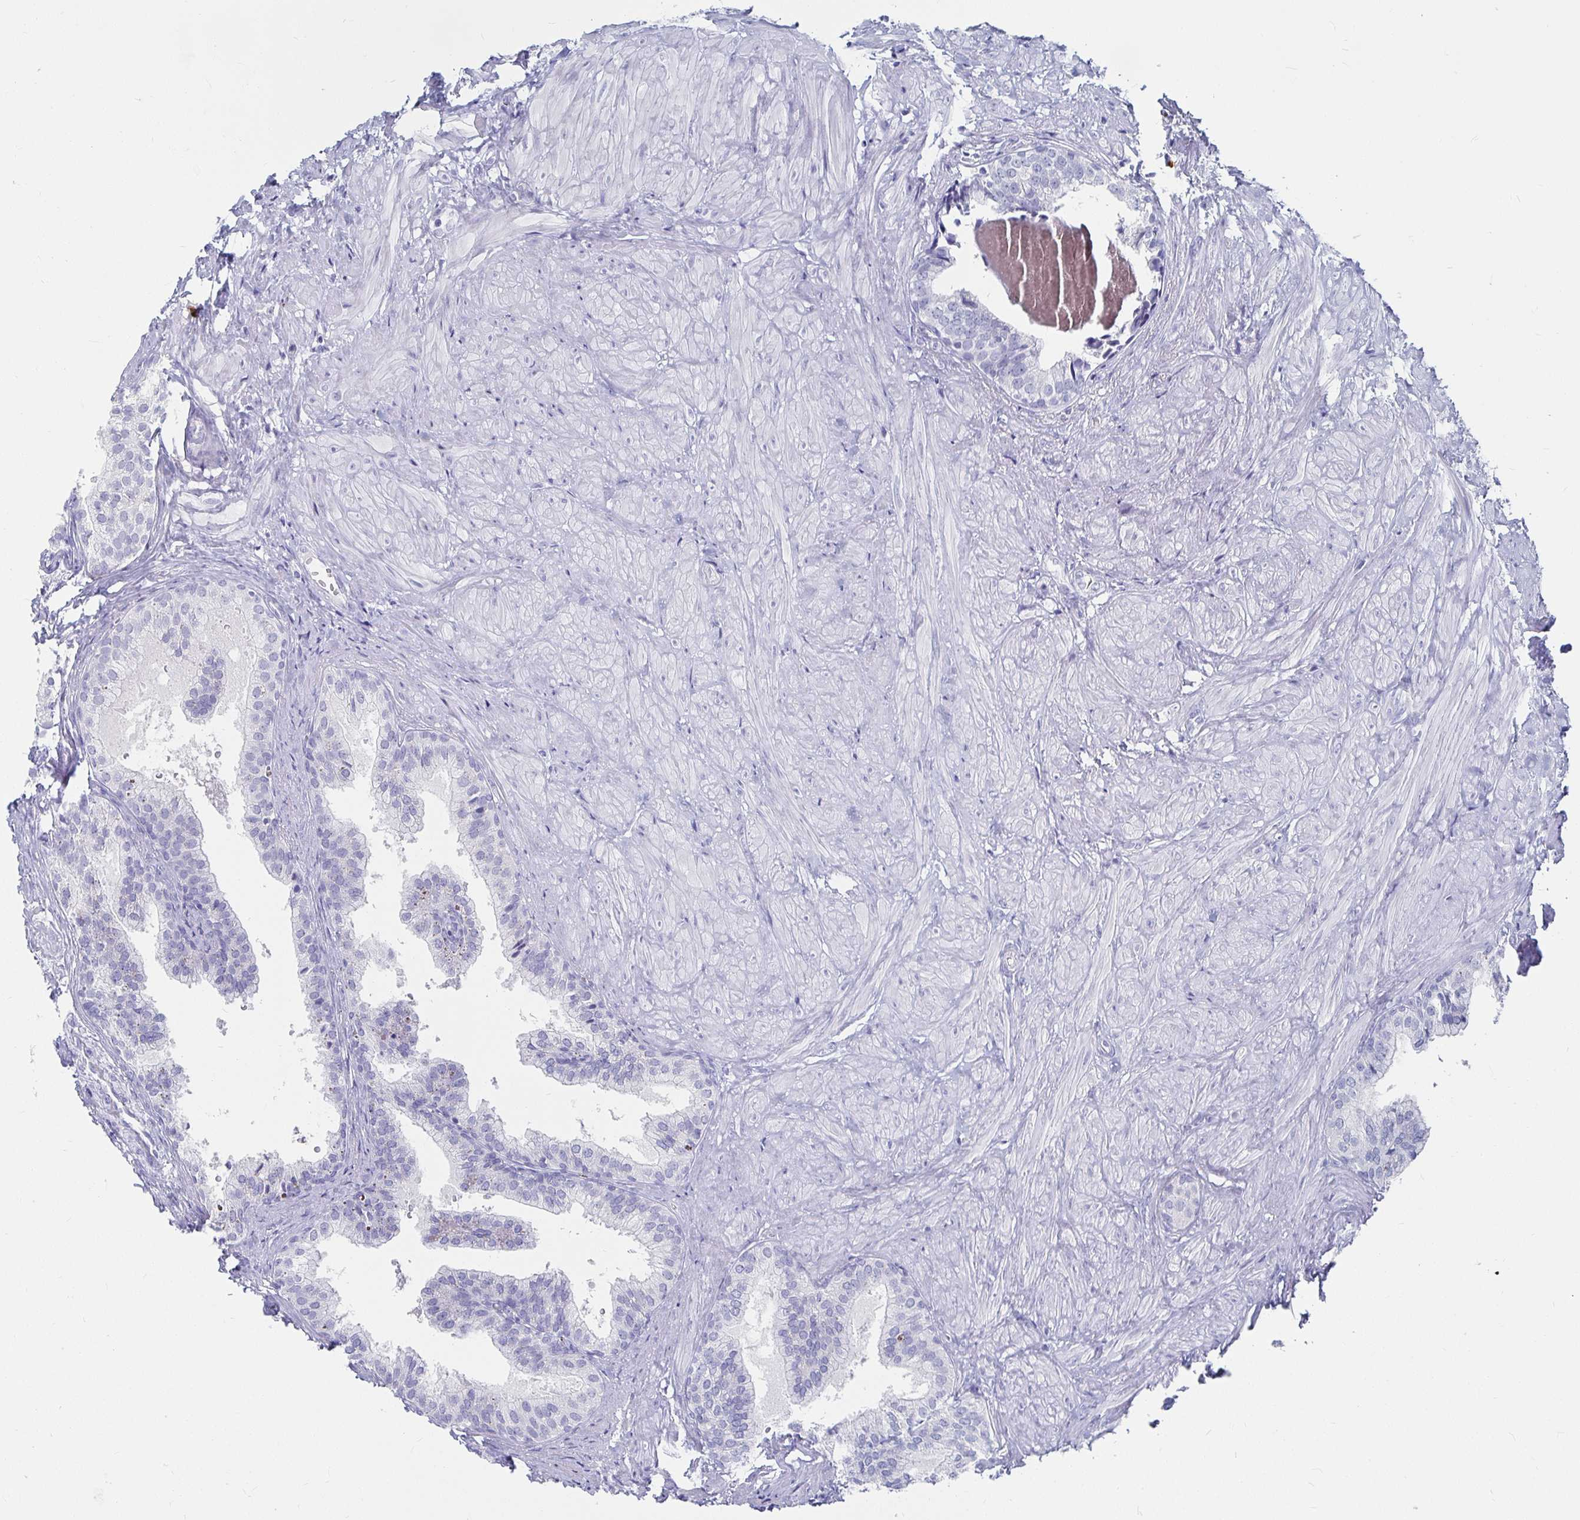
{"staining": {"intensity": "negative", "quantity": "none", "location": "none"}, "tissue": "prostate", "cell_type": "Glandular cells", "image_type": "normal", "snomed": [{"axis": "morphology", "description": "Normal tissue, NOS"}, {"axis": "topography", "description": "Prostate"}, {"axis": "topography", "description": "Peripheral nerve tissue"}], "caption": "An immunohistochemistry histopathology image of unremarkable prostate is shown. There is no staining in glandular cells of prostate. (Brightfield microscopy of DAB immunohistochemistry (IHC) at high magnification).", "gene": "CA9", "patient": {"sex": "male", "age": 55}}